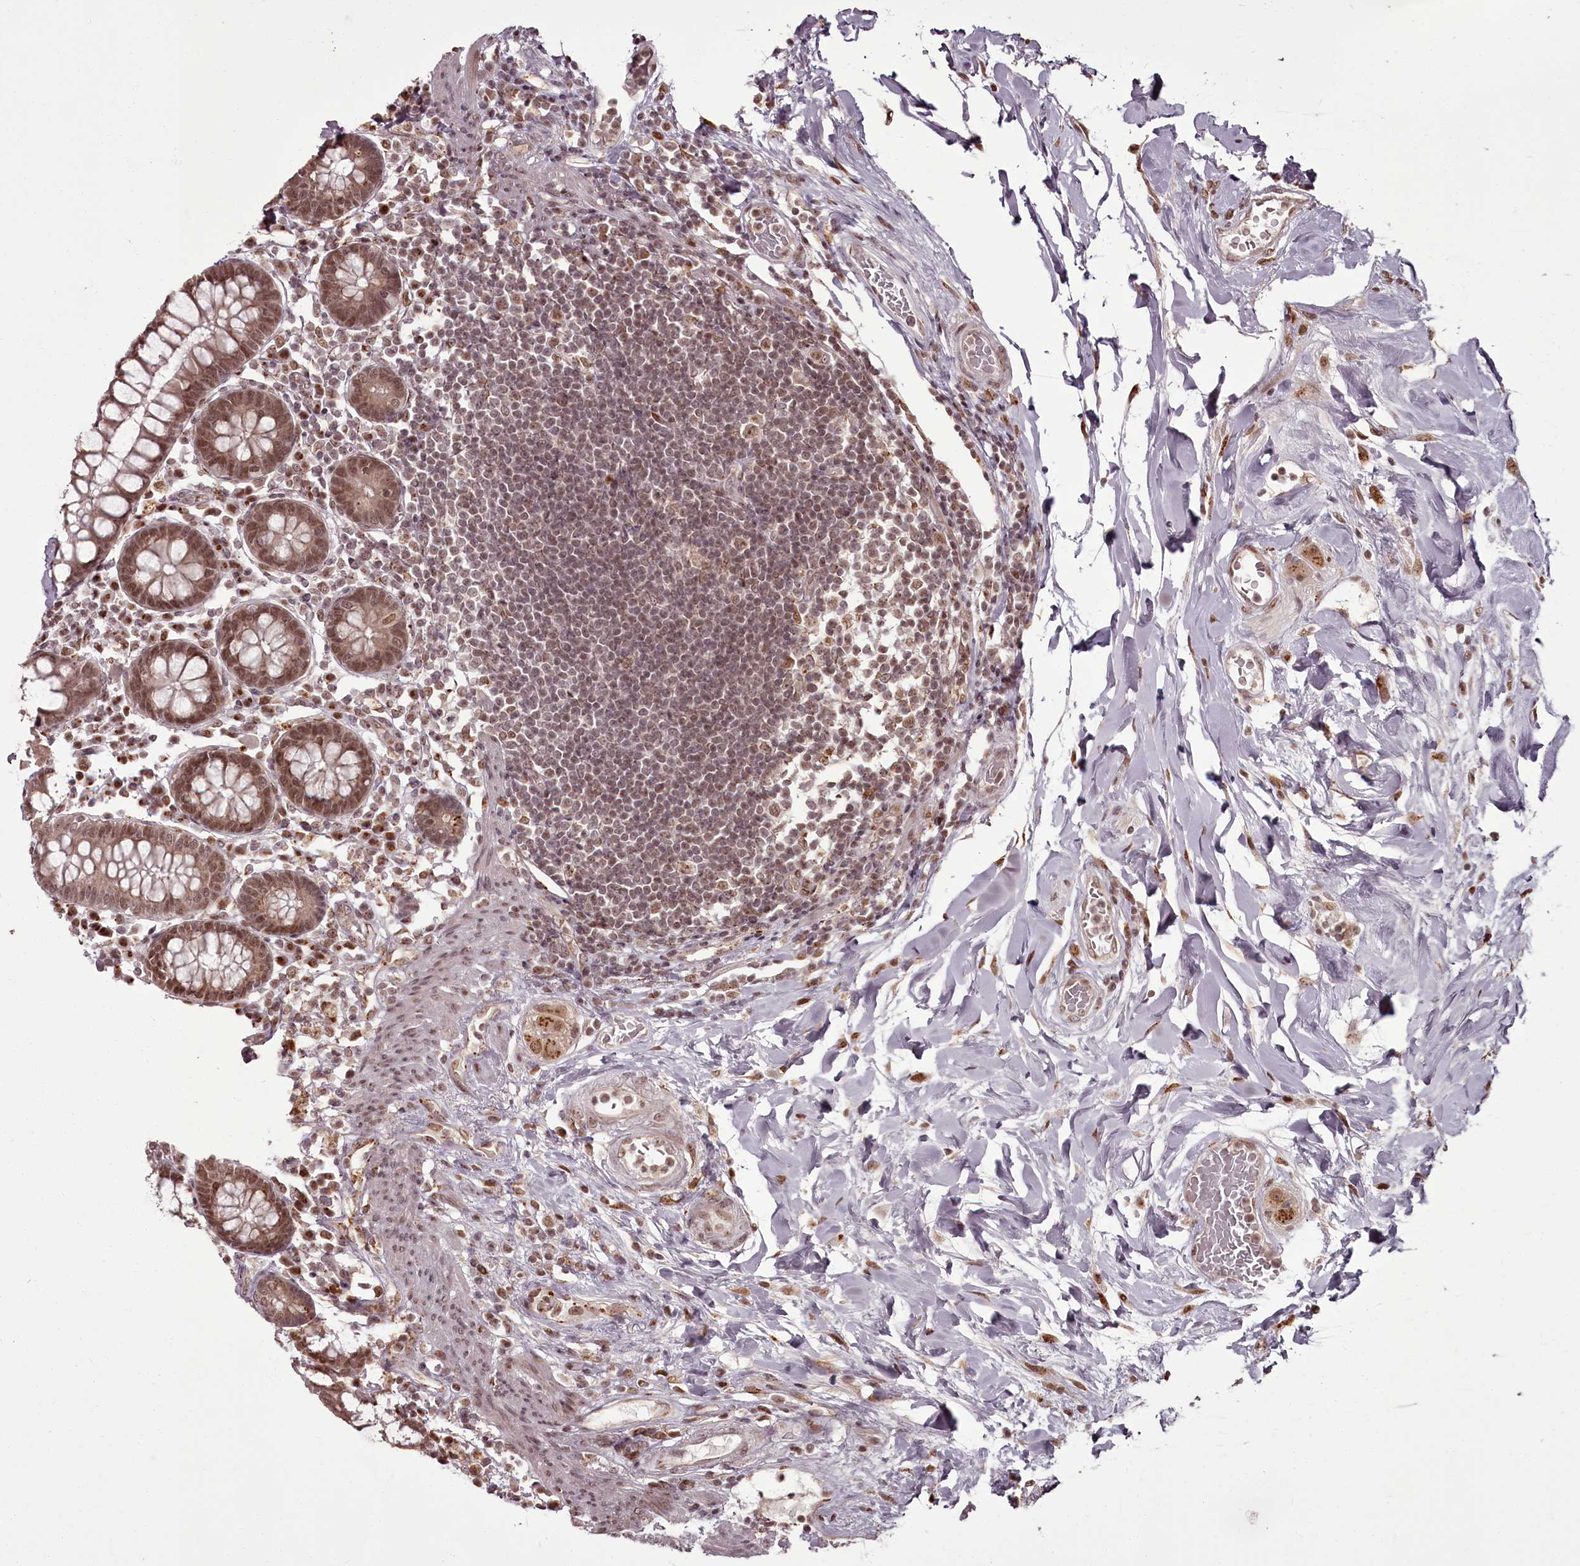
{"staining": {"intensity": "moderate", "quantity": ">75%", "location": "nuclear"}, "tissue": "colon", "cell_type": "Endothelial cells", "image_type": "normal", "snomed": [{"axis": "morphology", "description": "Normal tissue, NOS"}, {"axis": "topography", "description": "Colon"}], "caption": "Endothelial cells show moderate nuclear positivity in about >75% of cells in normal colon. Using DAB (3,3'-diaminobenzidine) (brown) and hematoxylin (blue) stains, captured at high magnification using brightfield microscopy.", "gene": "CEP83", "patient": {"sex": "female", "age": 79}}